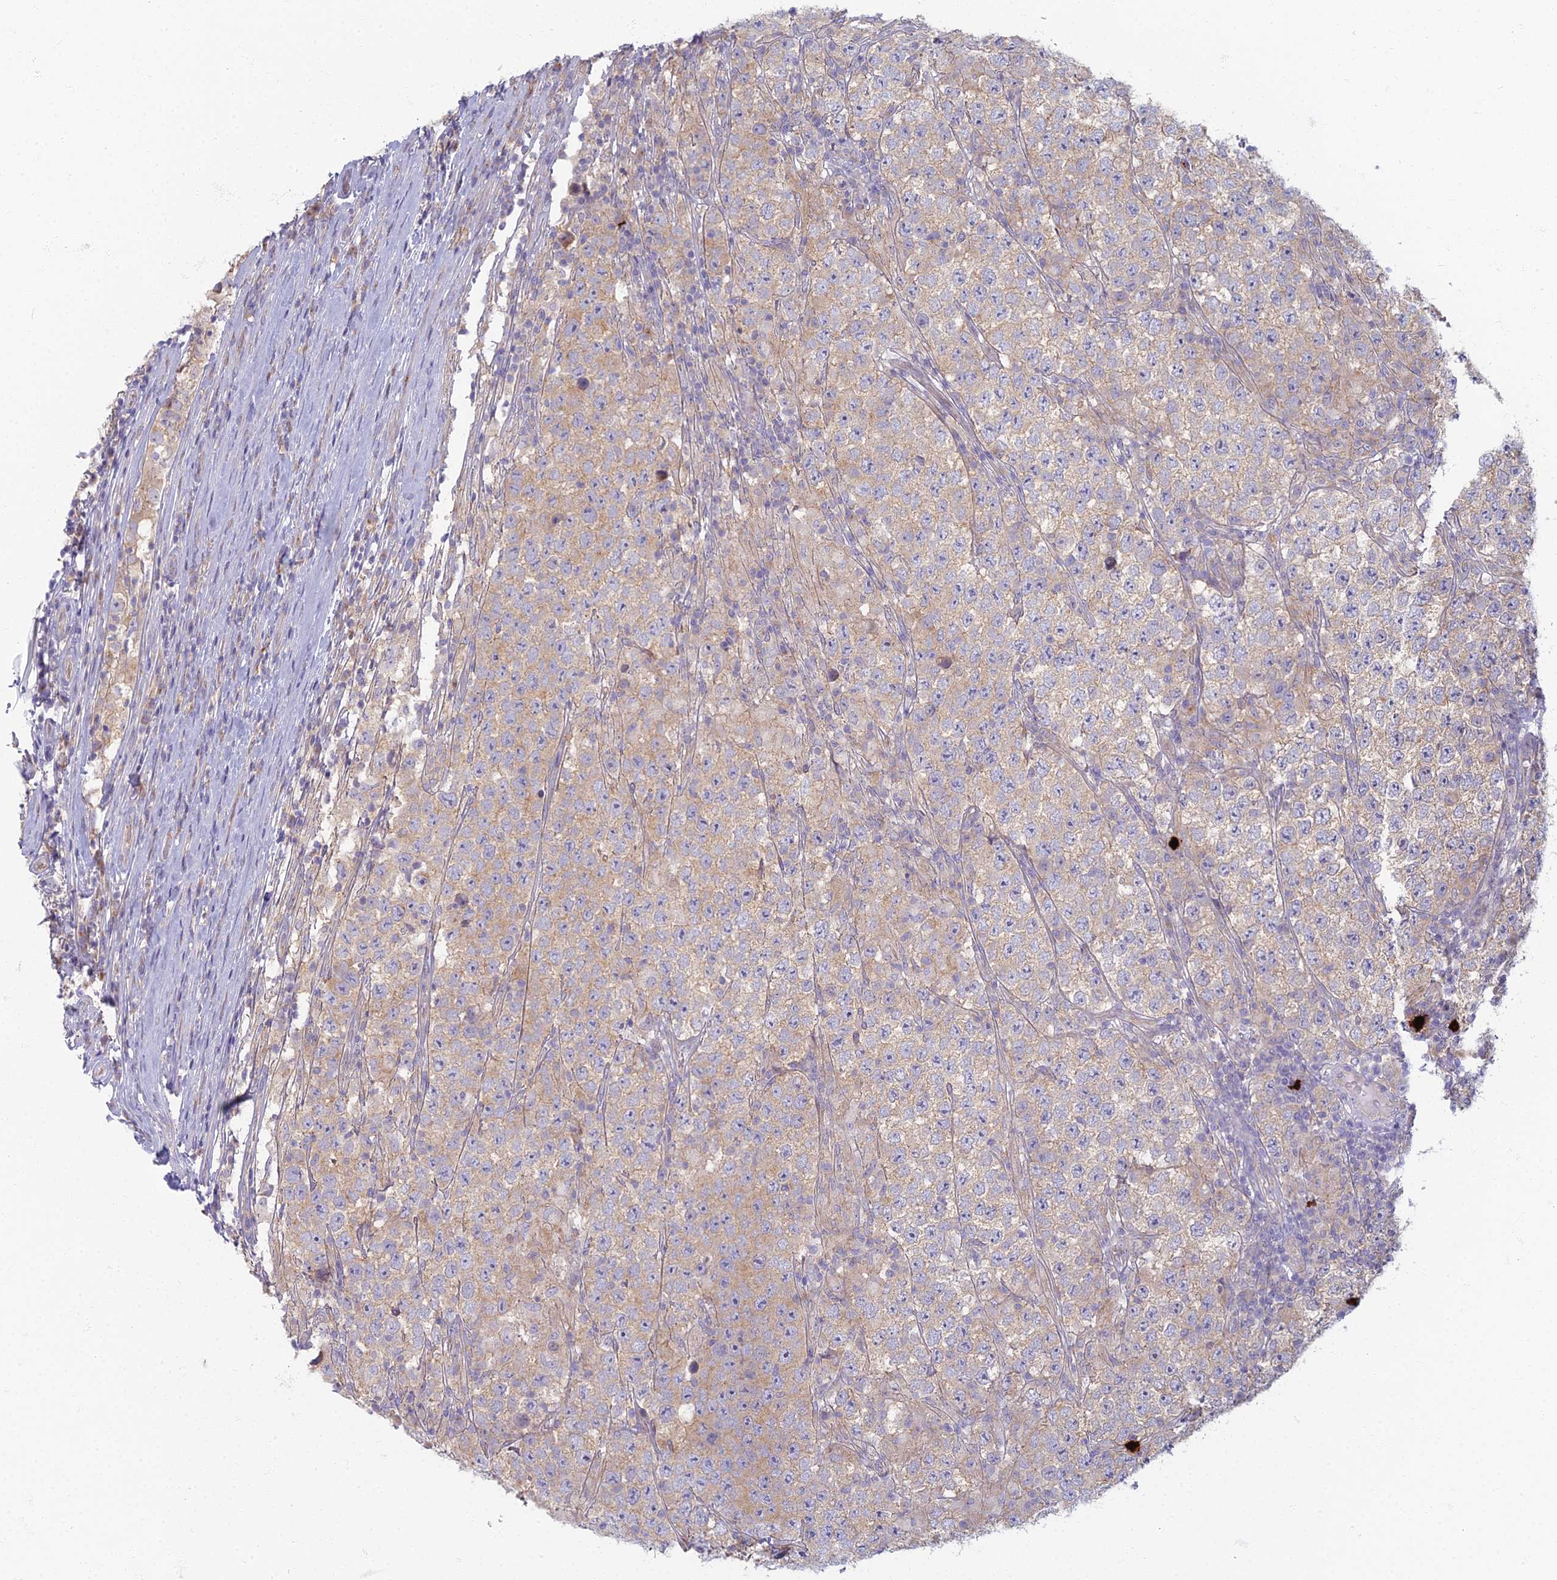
{"staining": {"intensity": "weak", "quantity": "25%-75%", "location": "cytoplasmic/membranous"}, "tissue": "testis cancer", "cell_type": "Tumor cells", "image_type": "cancer", "snomed": [{"axis": "morphology", "description": "Normal tissue, NOS"}, {"axis": "morphology", "description": "Urothelial carcinoma, High grade"}, {"axis": "morphology", "description": "Seminoma, NOS"}, {"axis": "morphology", "description": "Carcinoma, Embryonal, NOS"}, {"axis": "topography", "description": "Urinary bladder"}, {"axis": "topography", "description": "Testis"}], "caption": "This photomicrograph demonstrates IHC staining of high-grade urothelial carcinoma (testis), with low weak cytoplasmic/membranous staining in approximately 25%-75% of tumor cells.", "gene": "PROX2", "patient": {"sex": "male", "age": 41}}